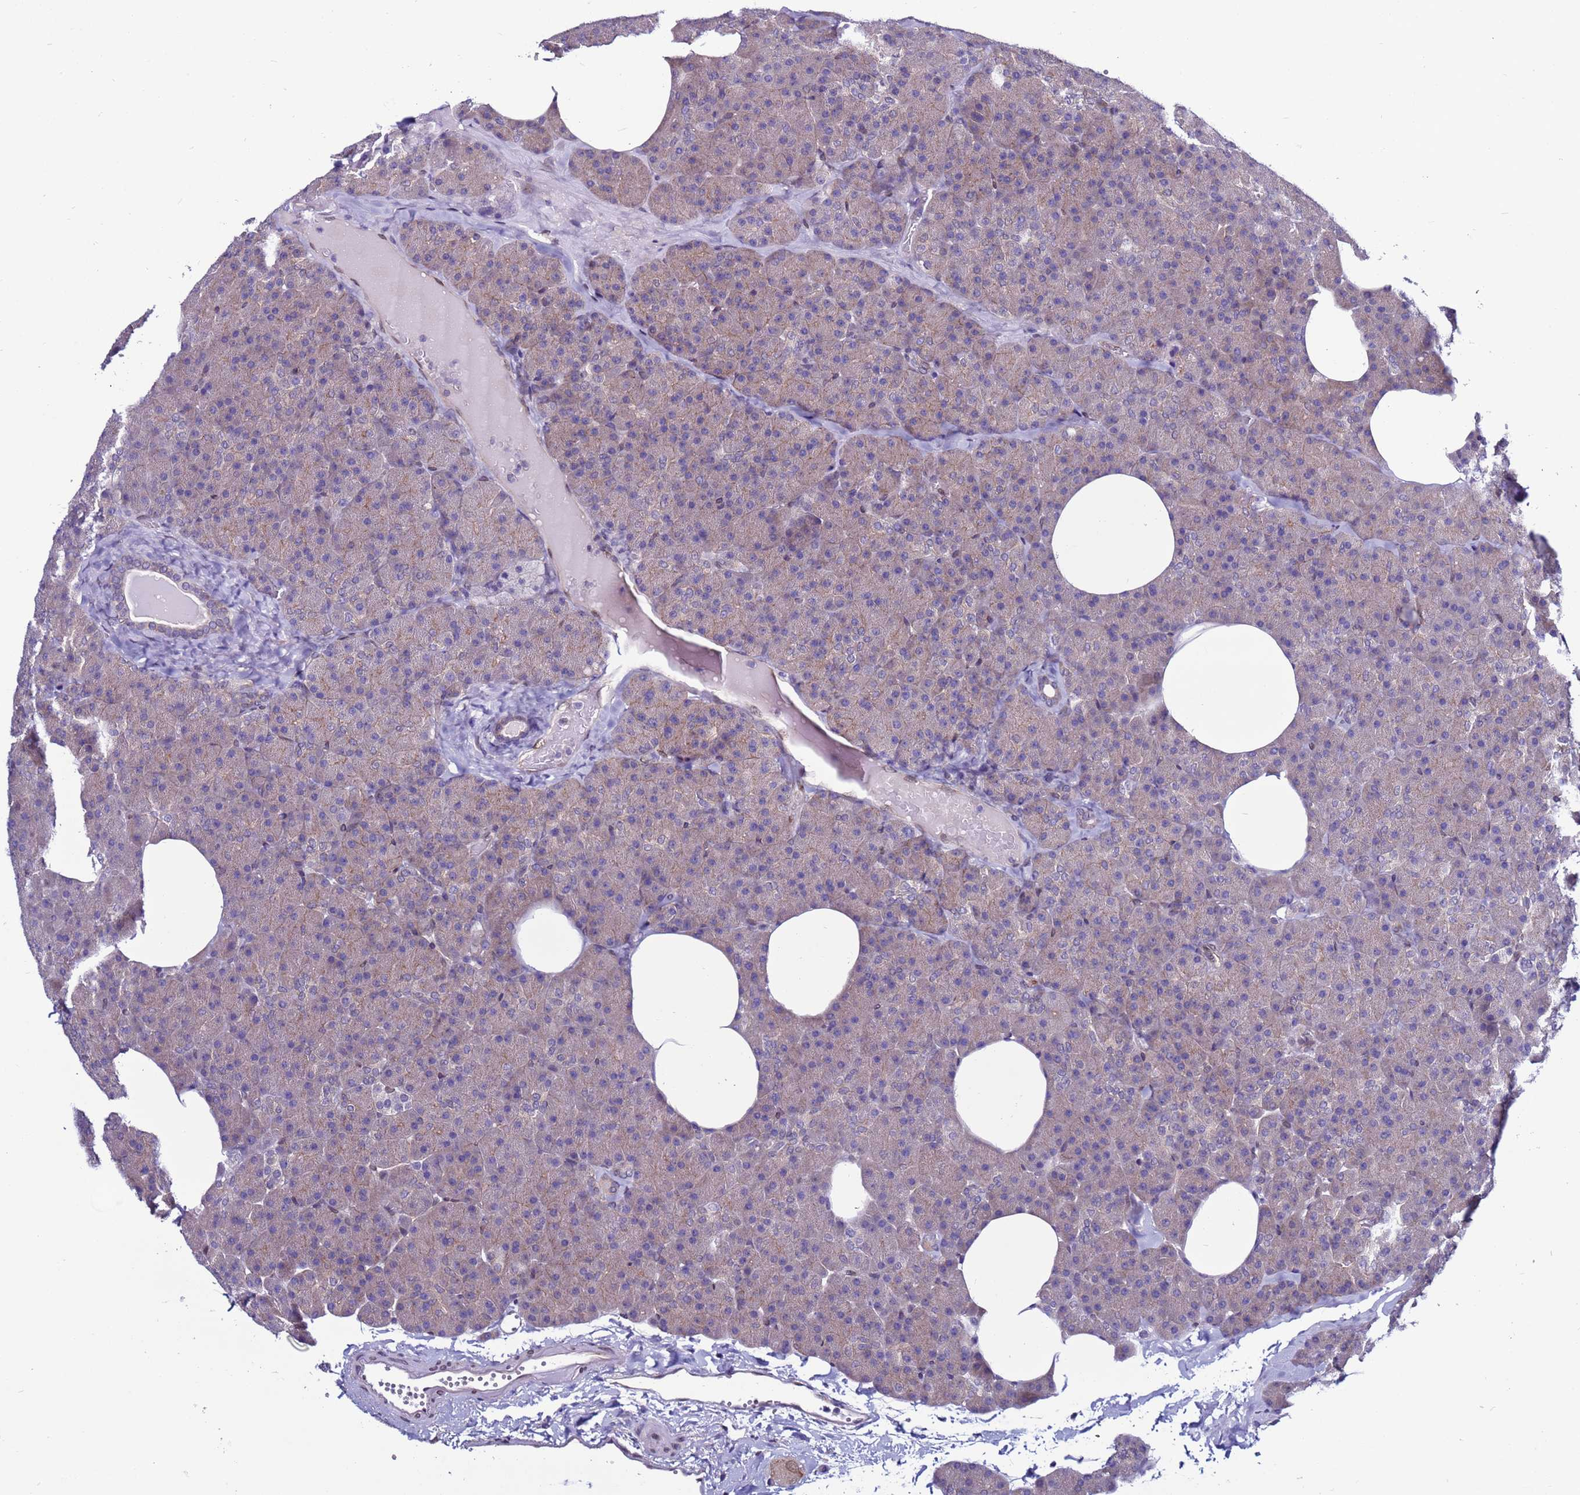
{"staining": {"intensity": "weak", "quantity": "25%-75%", "location": "cytoplasmic/membranous"}, "tissue": "pancreas", "cell_type": "Exocrine glandular cells", "image_type": "normal", "snomed": [{"axis": "morphology", "description": "Normal tissue, NOS"}, {"axis": "morphology", "description": "Carcinoid, malignant, NOS"}, {"axis": "topography", "description": "Pancreas"}], "caption": "Weak cytoplasmic/membranous positivity for a protein is seen in approximately 25%-75% of exocrine glandular cells of unremarkable pancreas using IHC.", "gene": "TRIM37", "patient": {"sex": "female", "age": 35}}